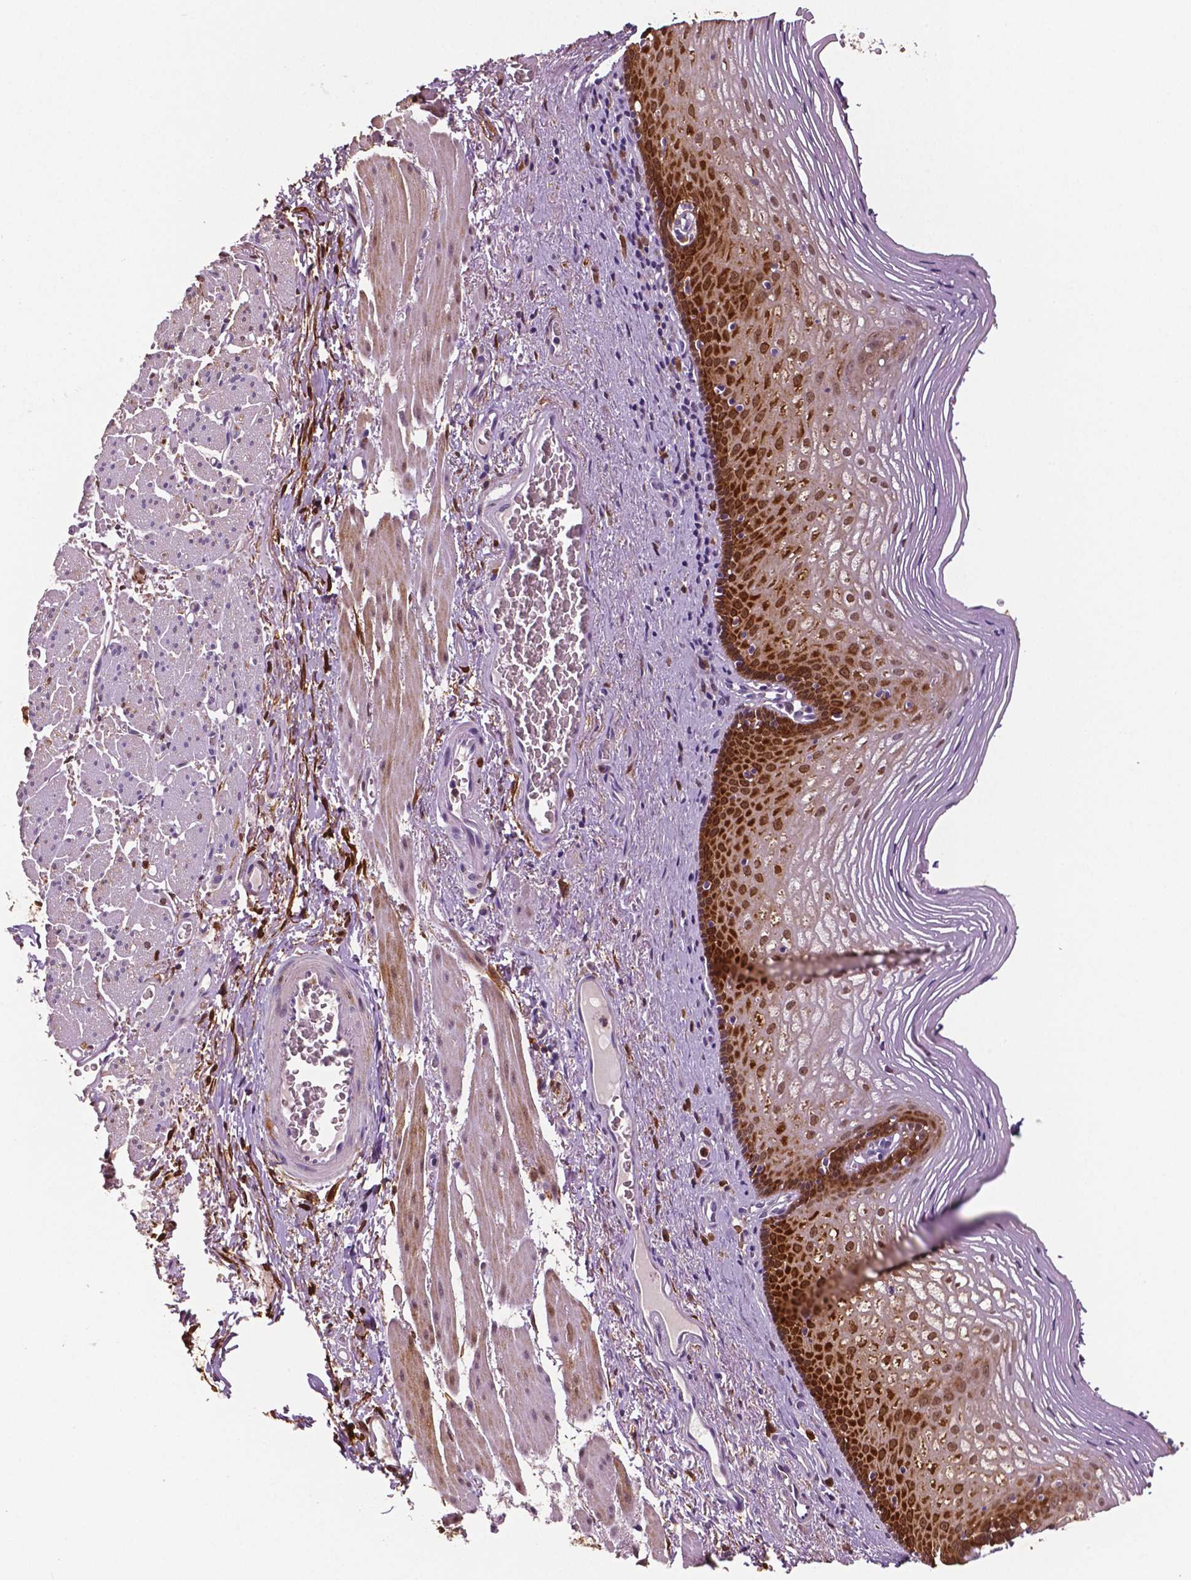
{"staining": {"intensity": "strong", "quantity": "25%-75%", "location": "cytoplasmic/membranous,nuclear"}, "tissue": "esophagus", "cell_type": "Squamous epithelial cells", "image_type": "normal", "snomed": [{"axis": "morphology", "description": "Normal tissue, NOS"}, {"axis": "topography", "description": "Esophagus"}], "caption": "Squamous epithelial cells show high levels of strong cytoplasmic/membranous,nuclear expression in about 25%-75% of cells in normal human esophagus.", "gene": "PHGDH", "patient": {"sex": "male", "age": 76}}